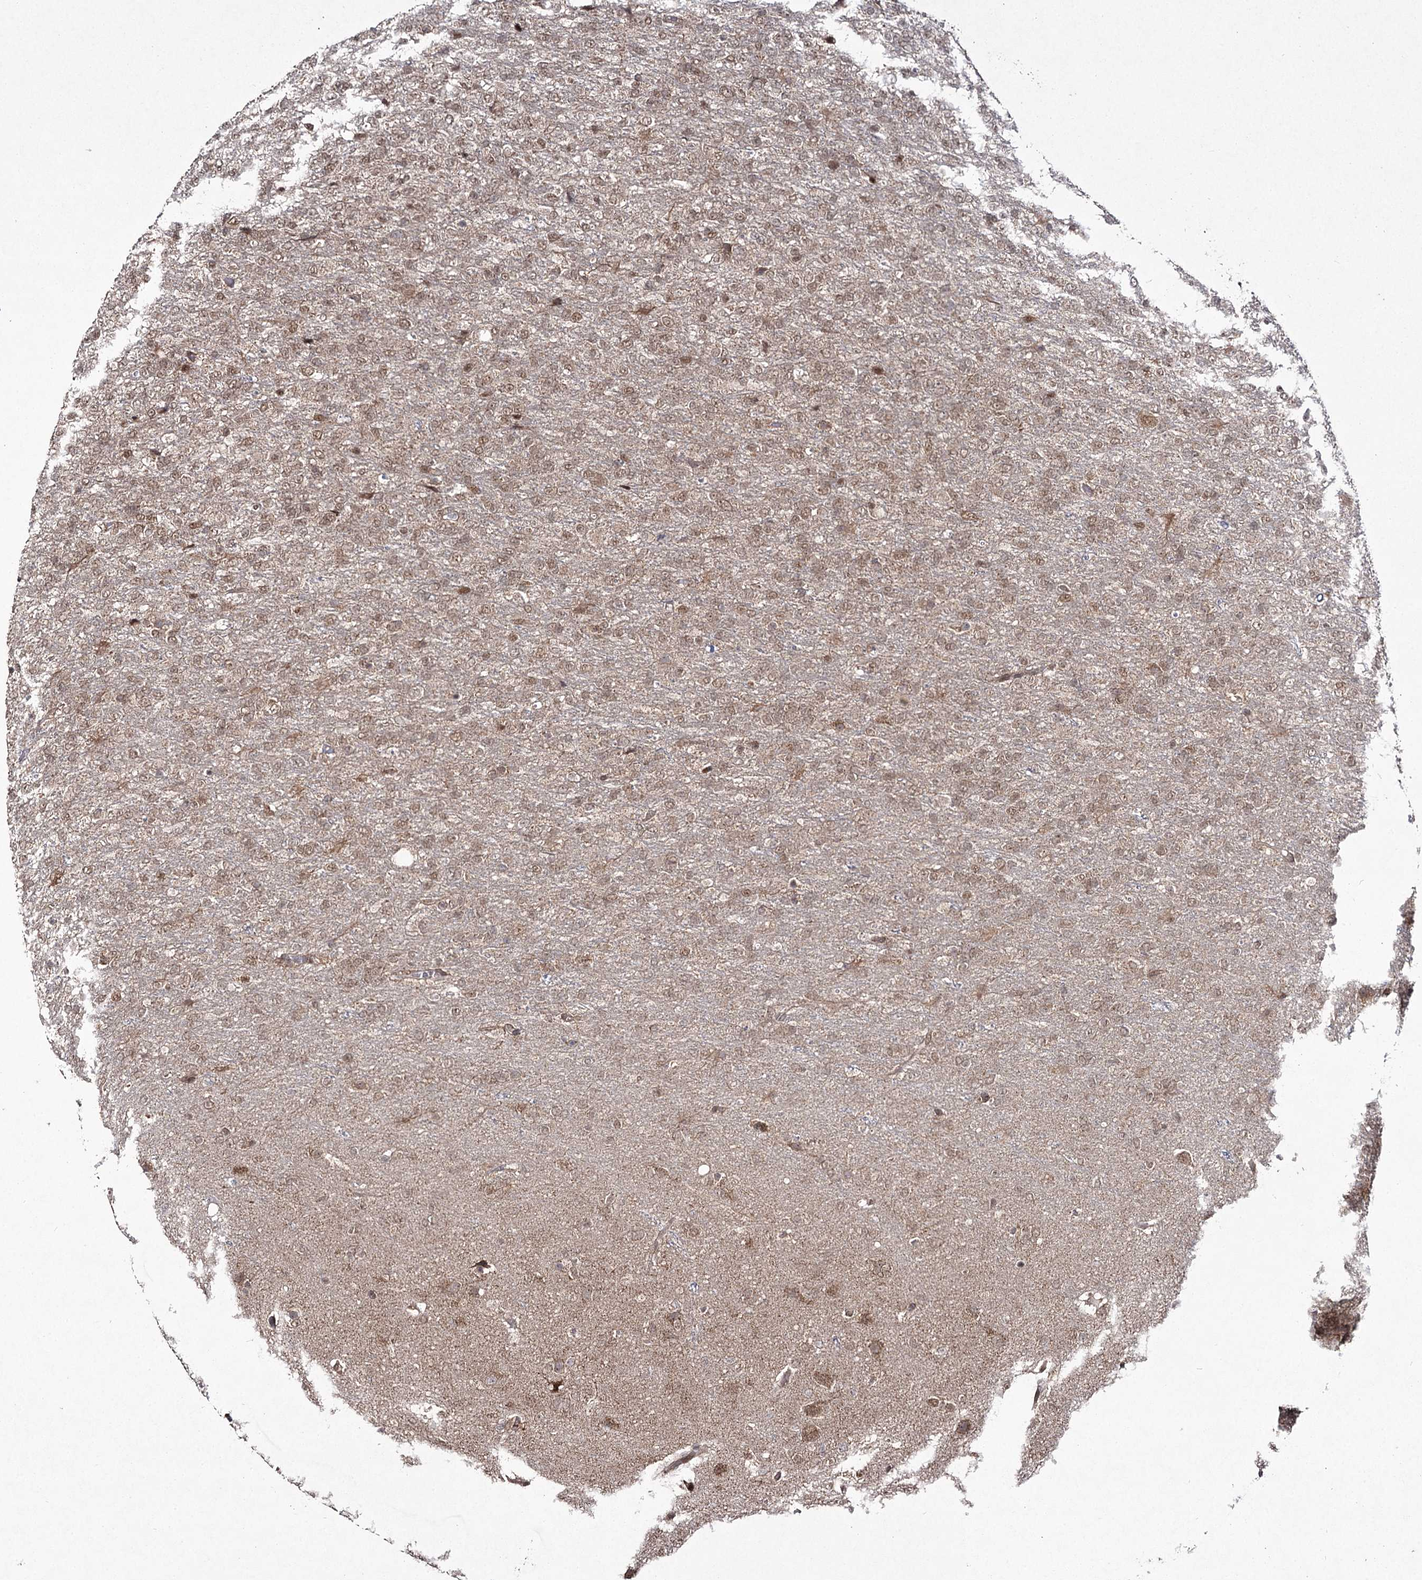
{"staining": {"intensity": "moderate", "quantity": ">75%", "location": "cytoplasmic/membranous,nuclear"}, "tissue": "glioma", "cell_type": "Tumor cells", "image_type": "cancer", "snomed": [{"axis": "morphology", "description": "Glioma, malignant, High grade"}, {"axis": "topography", "description": "Brain"}], "caption": "A brown stain shows moderate cytoplasmic/membranous and nuclear staining of a protein in human glioma tumor cells.", "gene": "TRNT1", "patient": {"sex": "female", "age": 74}}